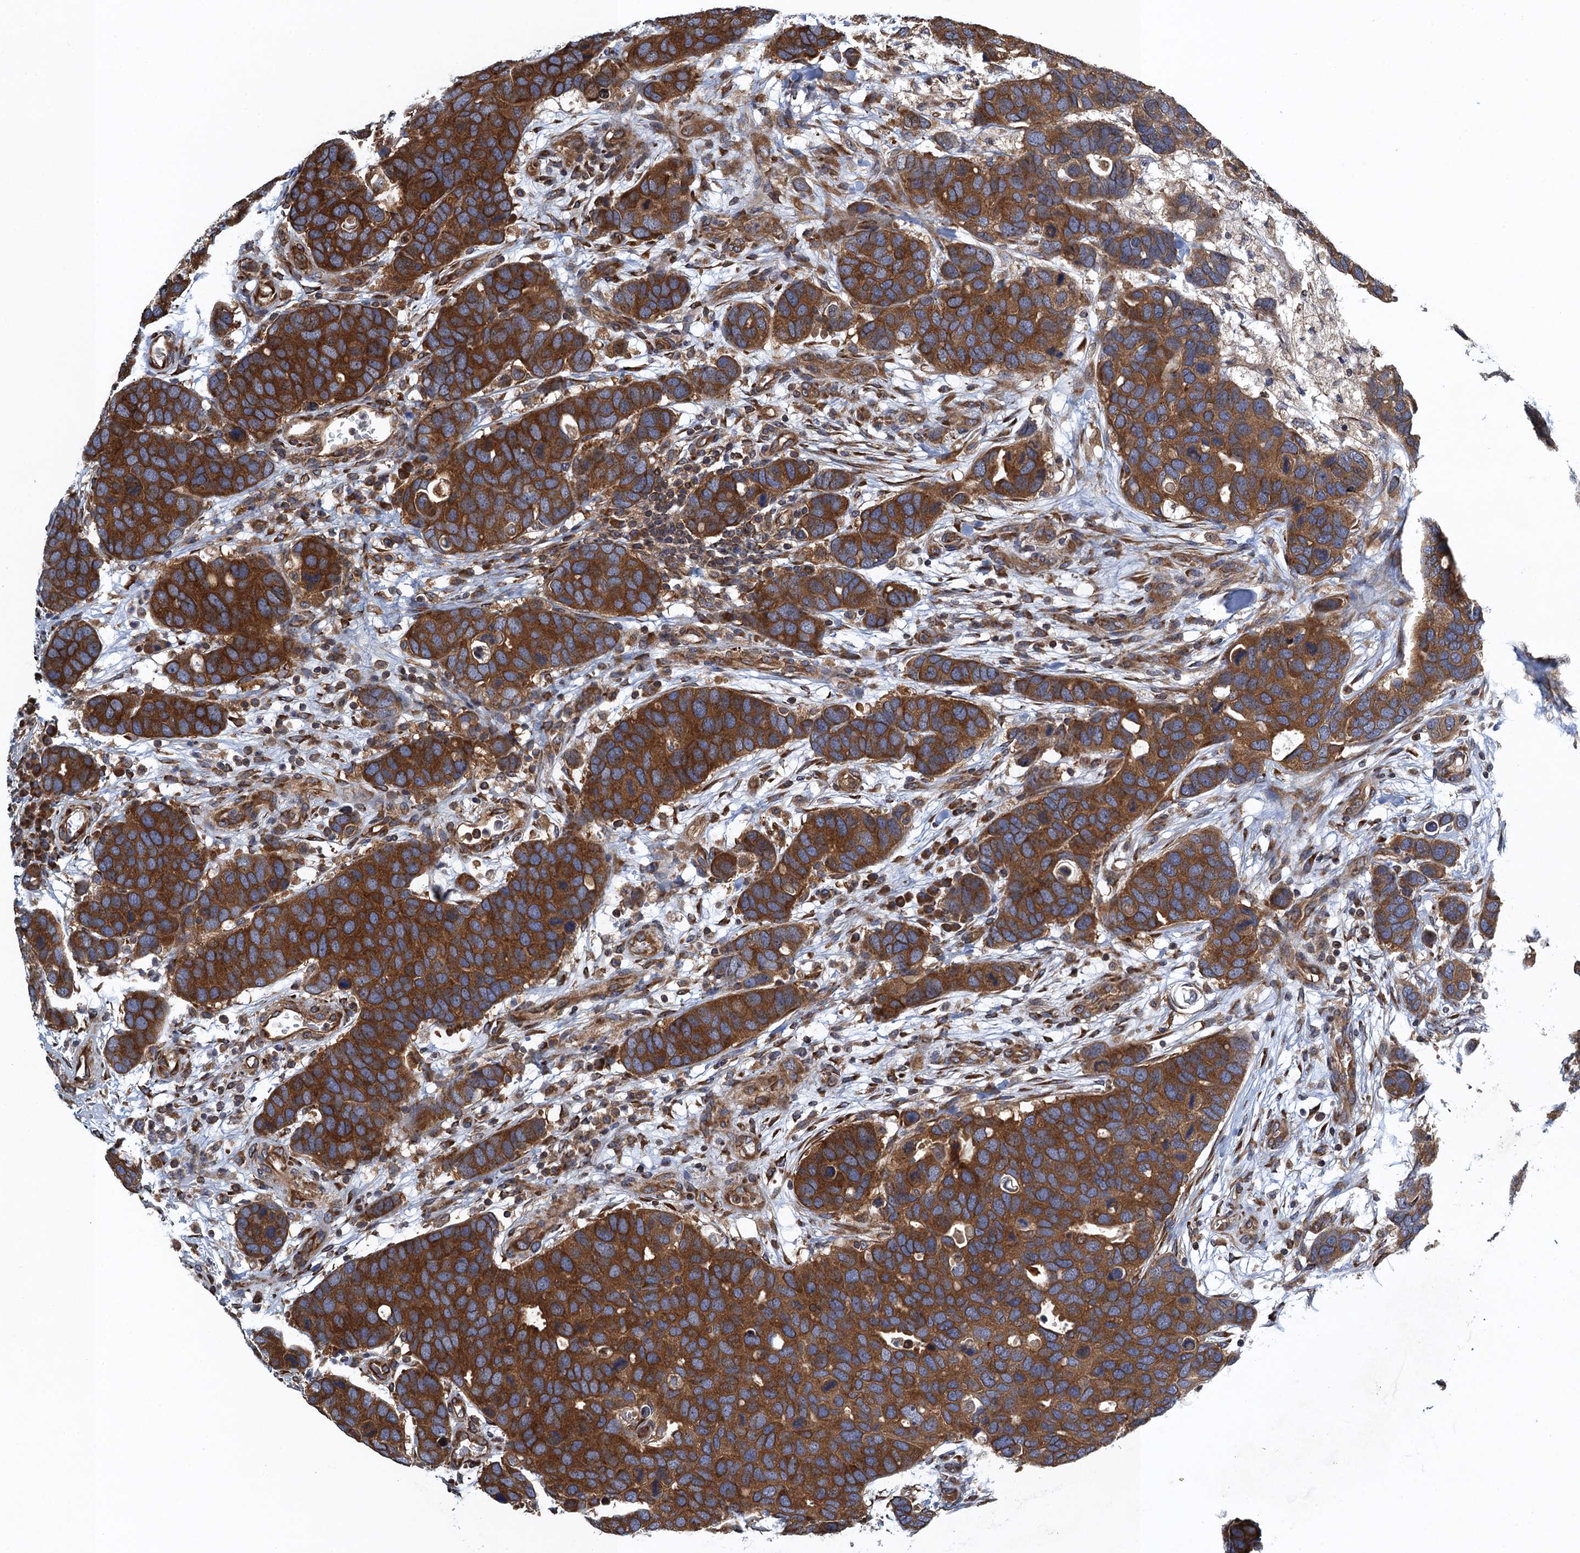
{"staining": {"intensity": "strong", "quantity": ">75%", "location": "cytoplasmic/membranous"}, "tissue": "breast cancer", "cell_type": "Tumor cells", "image_type": "cancer", "snomed": [{"axis": "morphology", "description": "Duct carcinoma"}, {"axis": "topography", "description": "Breast"}], "caption": "Immunohistochemical staining of human breast cancer shows high levels of strong cytoplasmic/membranous expression in about >75% of tumor cells.", "gene": "MDM1", "patient": {"sex": "female", "age": 83}}